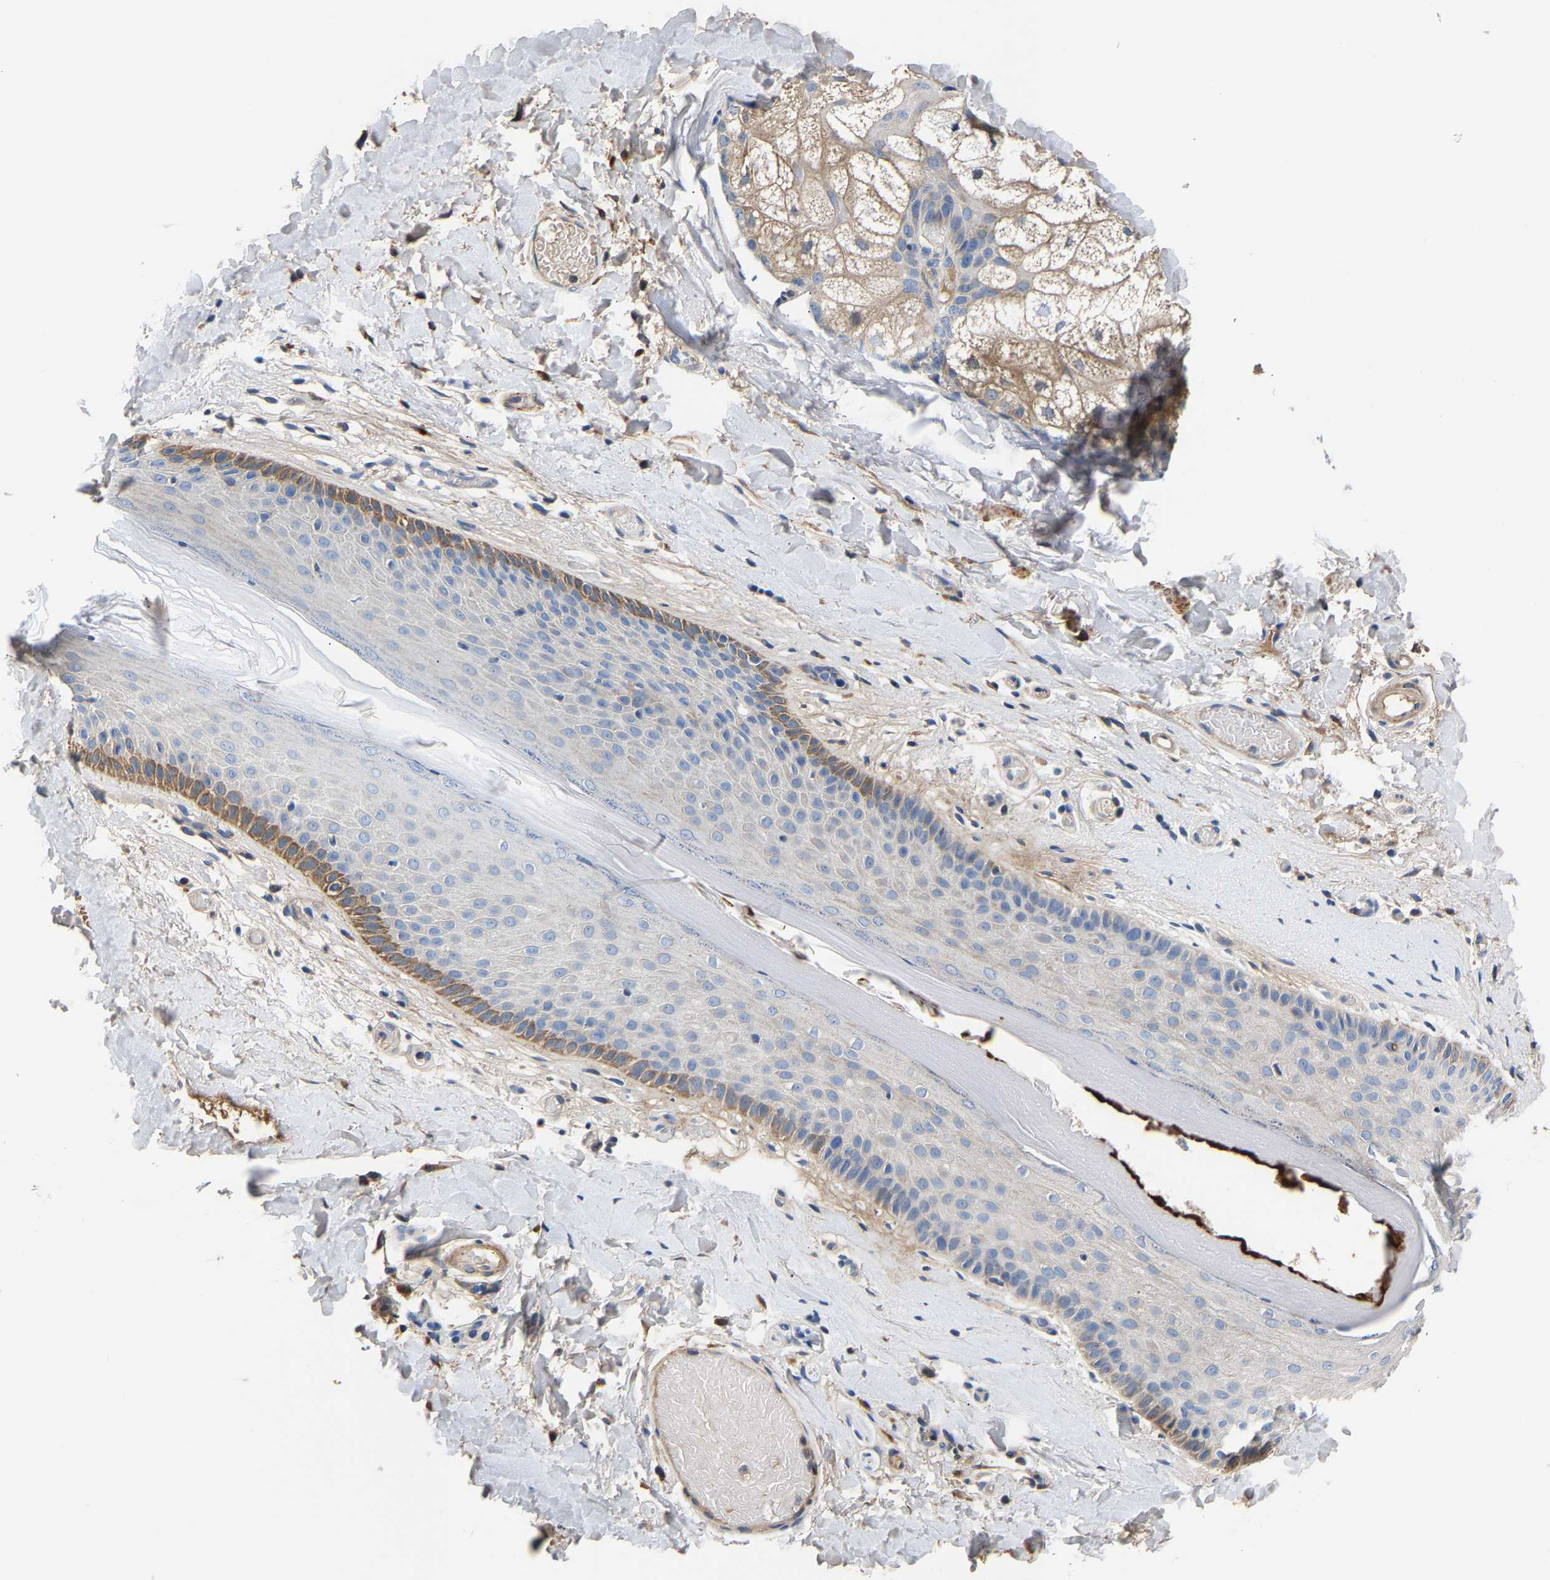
{"staining": {"intensity": "moderate", "quantity": "<25%", "location": "cytoplasmic/membranous"}, "tissue": "skin", "cell_type": "Epidermal cells", "image_type": "normal", "snomed": [{"axis": "morphology", "description": "Normal tissue, NOS"}, {"axis": "topography", "description": "Vulva"}], "caption": "IHC staining of normal skin, which demonstrates low levels of moderate cytoplasmic/membranous staining in approximately <25% of epidermal cells indicating moderate cytoplasmic/membranous protein expression. The staining was performed using DAB (3,3'-diaminobenzidine) (brown) for protein detection and nuclei were counterstained in hematoxylin (blue).", "gene": "CCDC171", "patient": {"sex": "female", "age": 73}}